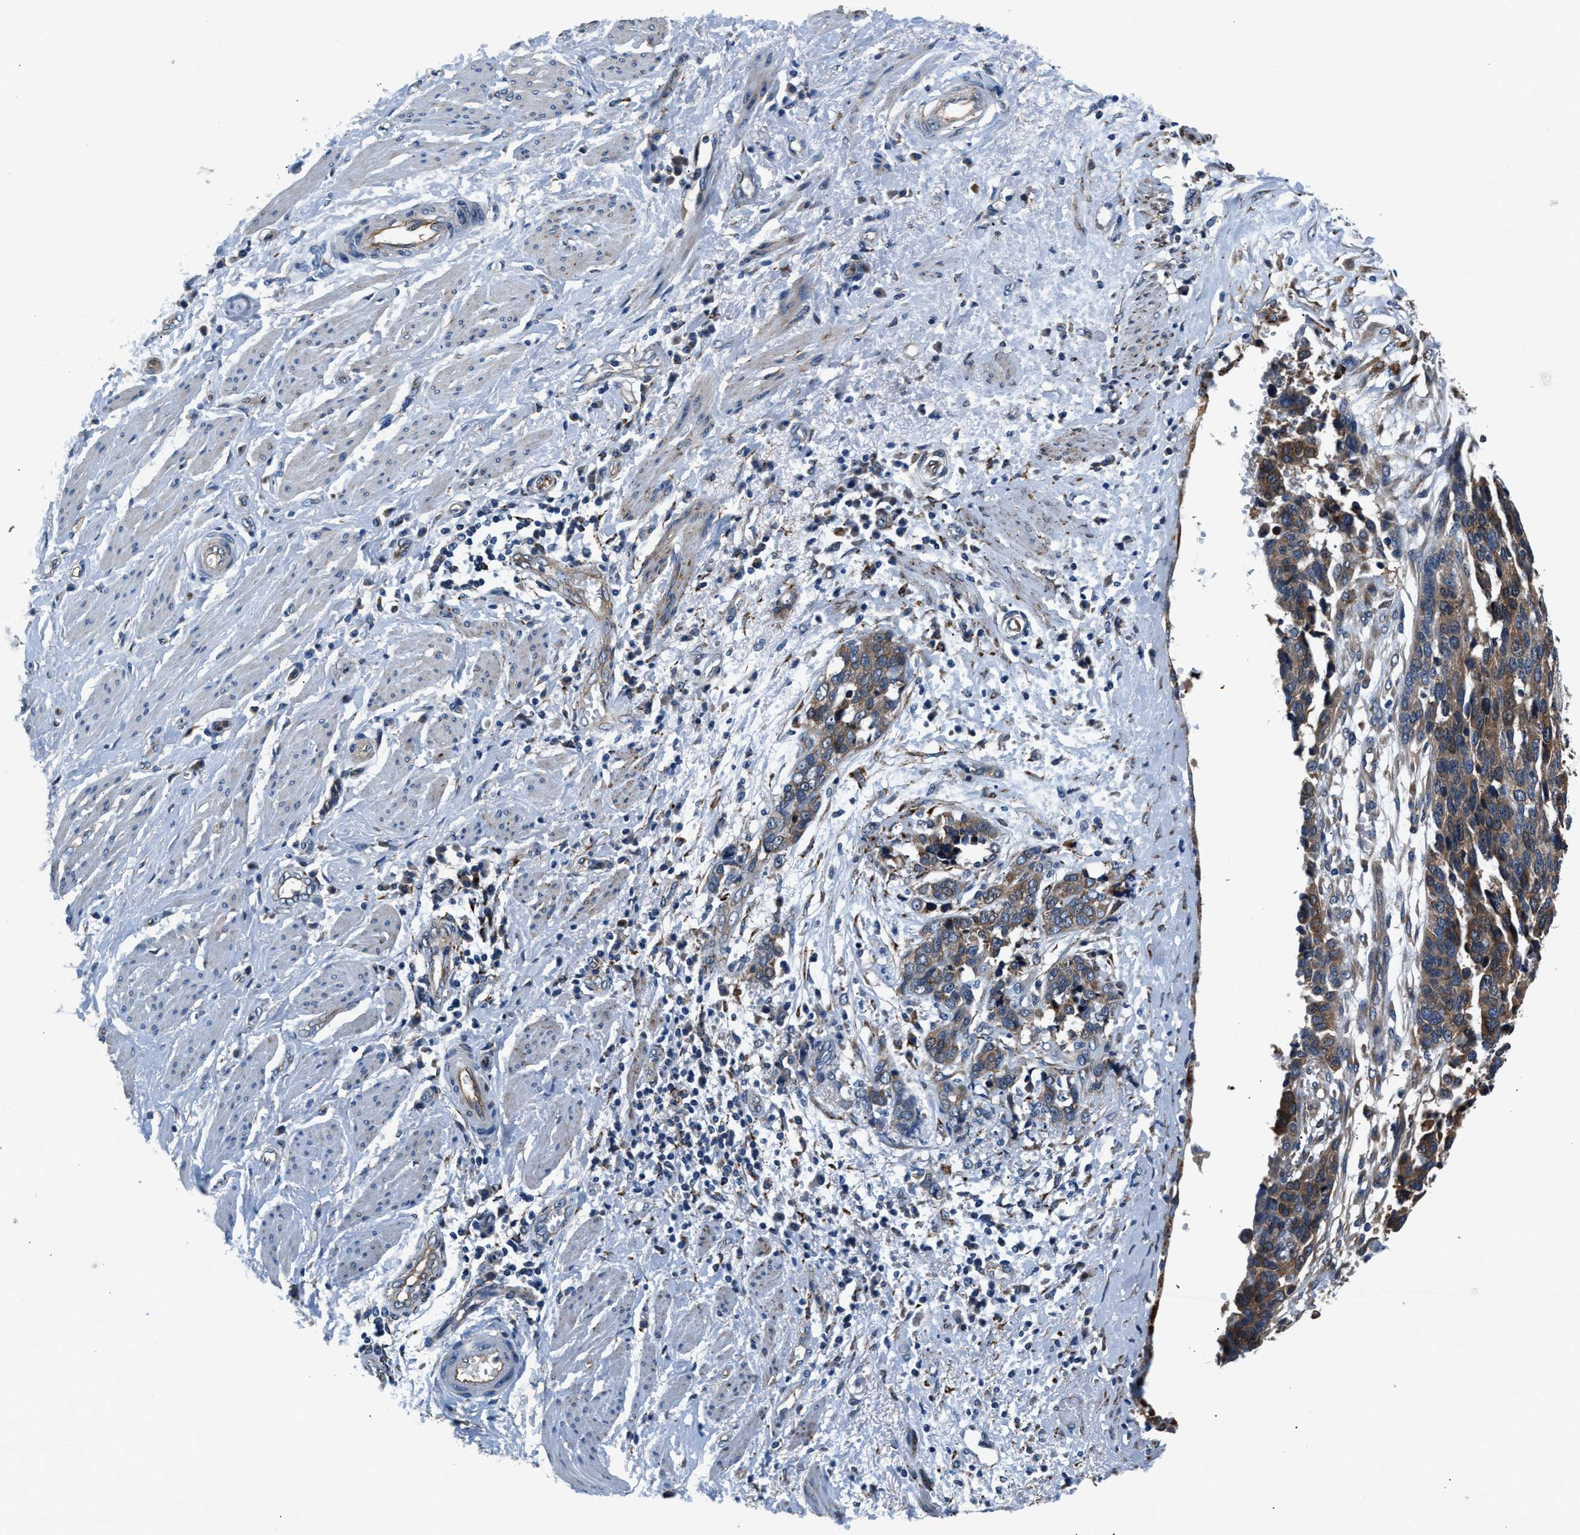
{"staining": {"intensity": "moderate", "quantity": ">75%", "location": "cytoplasmic/membranous"}, "tissue": "ovarian cancer", "cell_type": "Tumor cells", "image_type": "cancer", "snomed": [{"axis": "morphology", "description": "Cystadenocarcinoma, serous, NOS"}, {"axis": "topography", "description": "Ovary"}], "caption": "Immunohistochemical staining of ovarian serous cystadenocarcinoma demonstrates moderate cytoplasmic/membranous protein positivity in approximately >75% of tumor cells.", "gene": "PRTFDC1", "patient": {"sex": "female", "age": 44}}